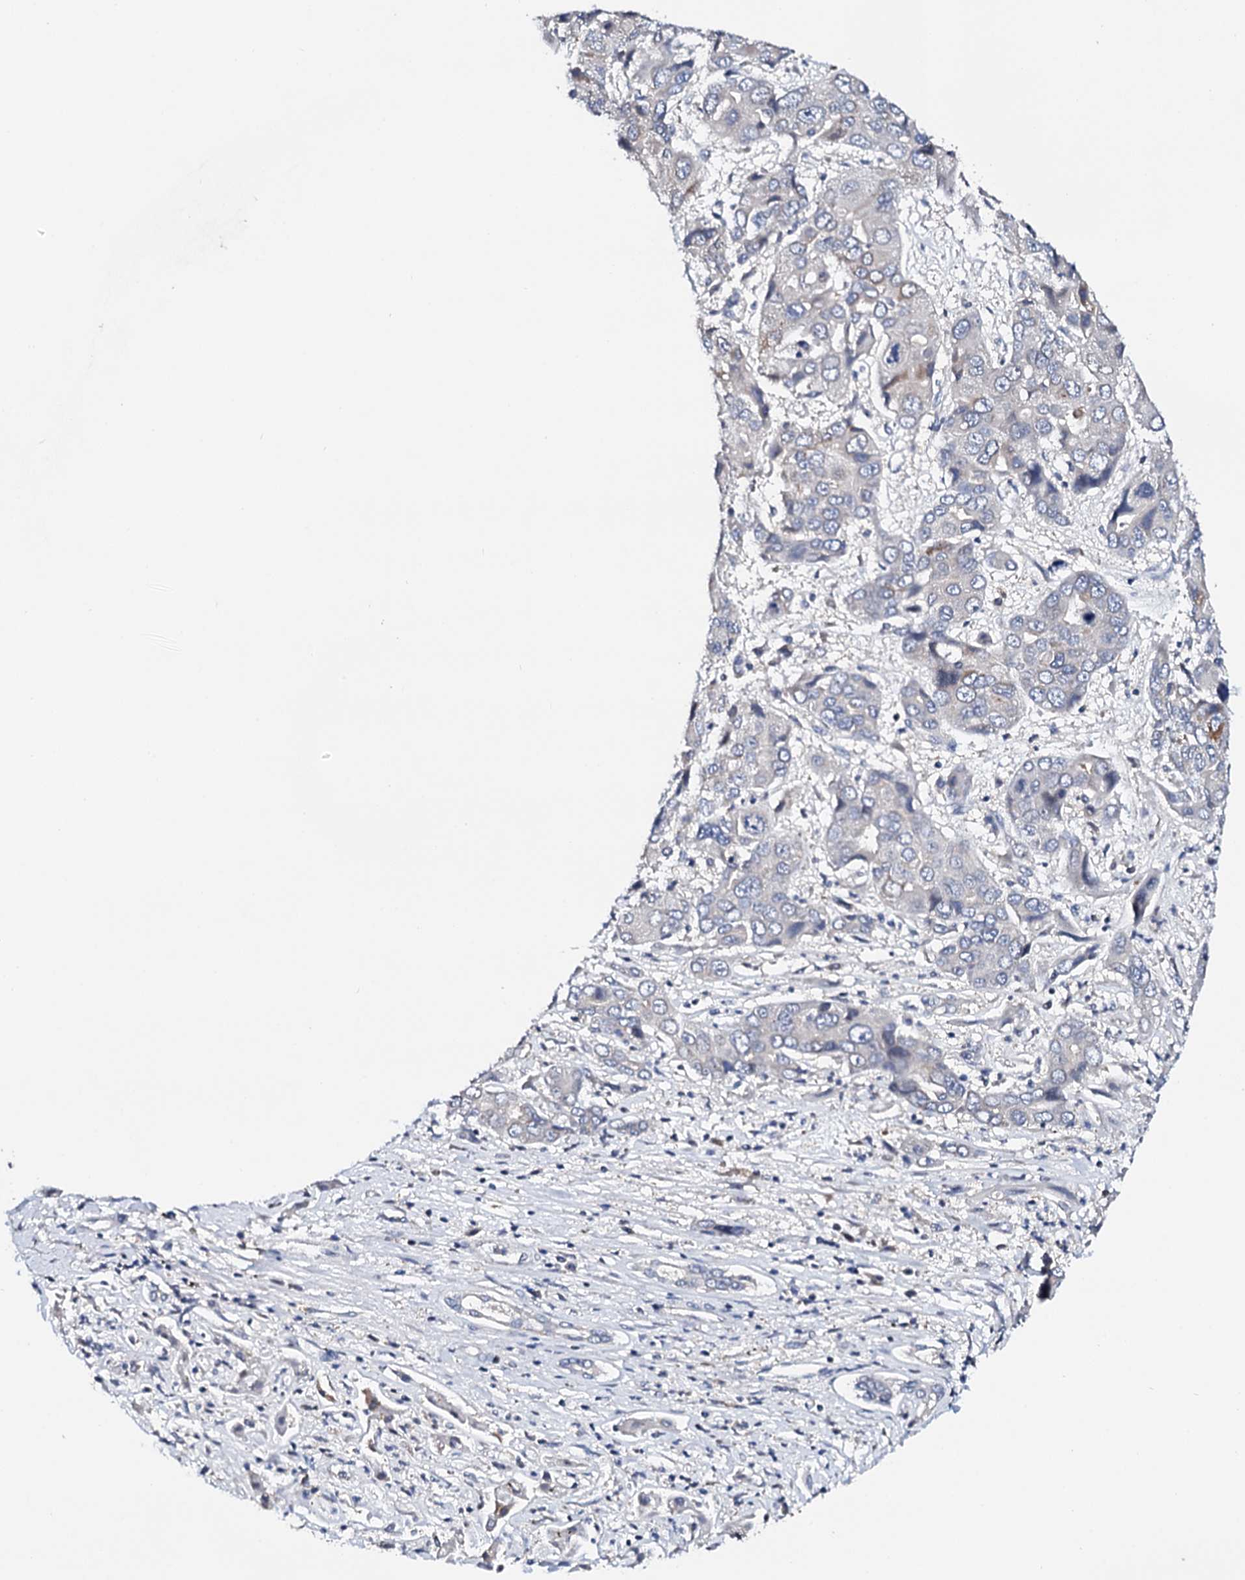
{"staining": {"intensity": "negative", "quantity": "none", "location": "none"}, "tissue": "liver cancer", "cell_type": "Tumor cells", "image_type": "cancer", "snomed": [{"axis": "morphology", "description": "Cholangiocarcinoma"}, {"axis": "topography", "description": "Liver"}], "caption": "Human liver cancer stained for a protein using IHC shows no staining in tumor cells.", "gene": "NUP58", "patient": {"sex": "male", "age": 67}}